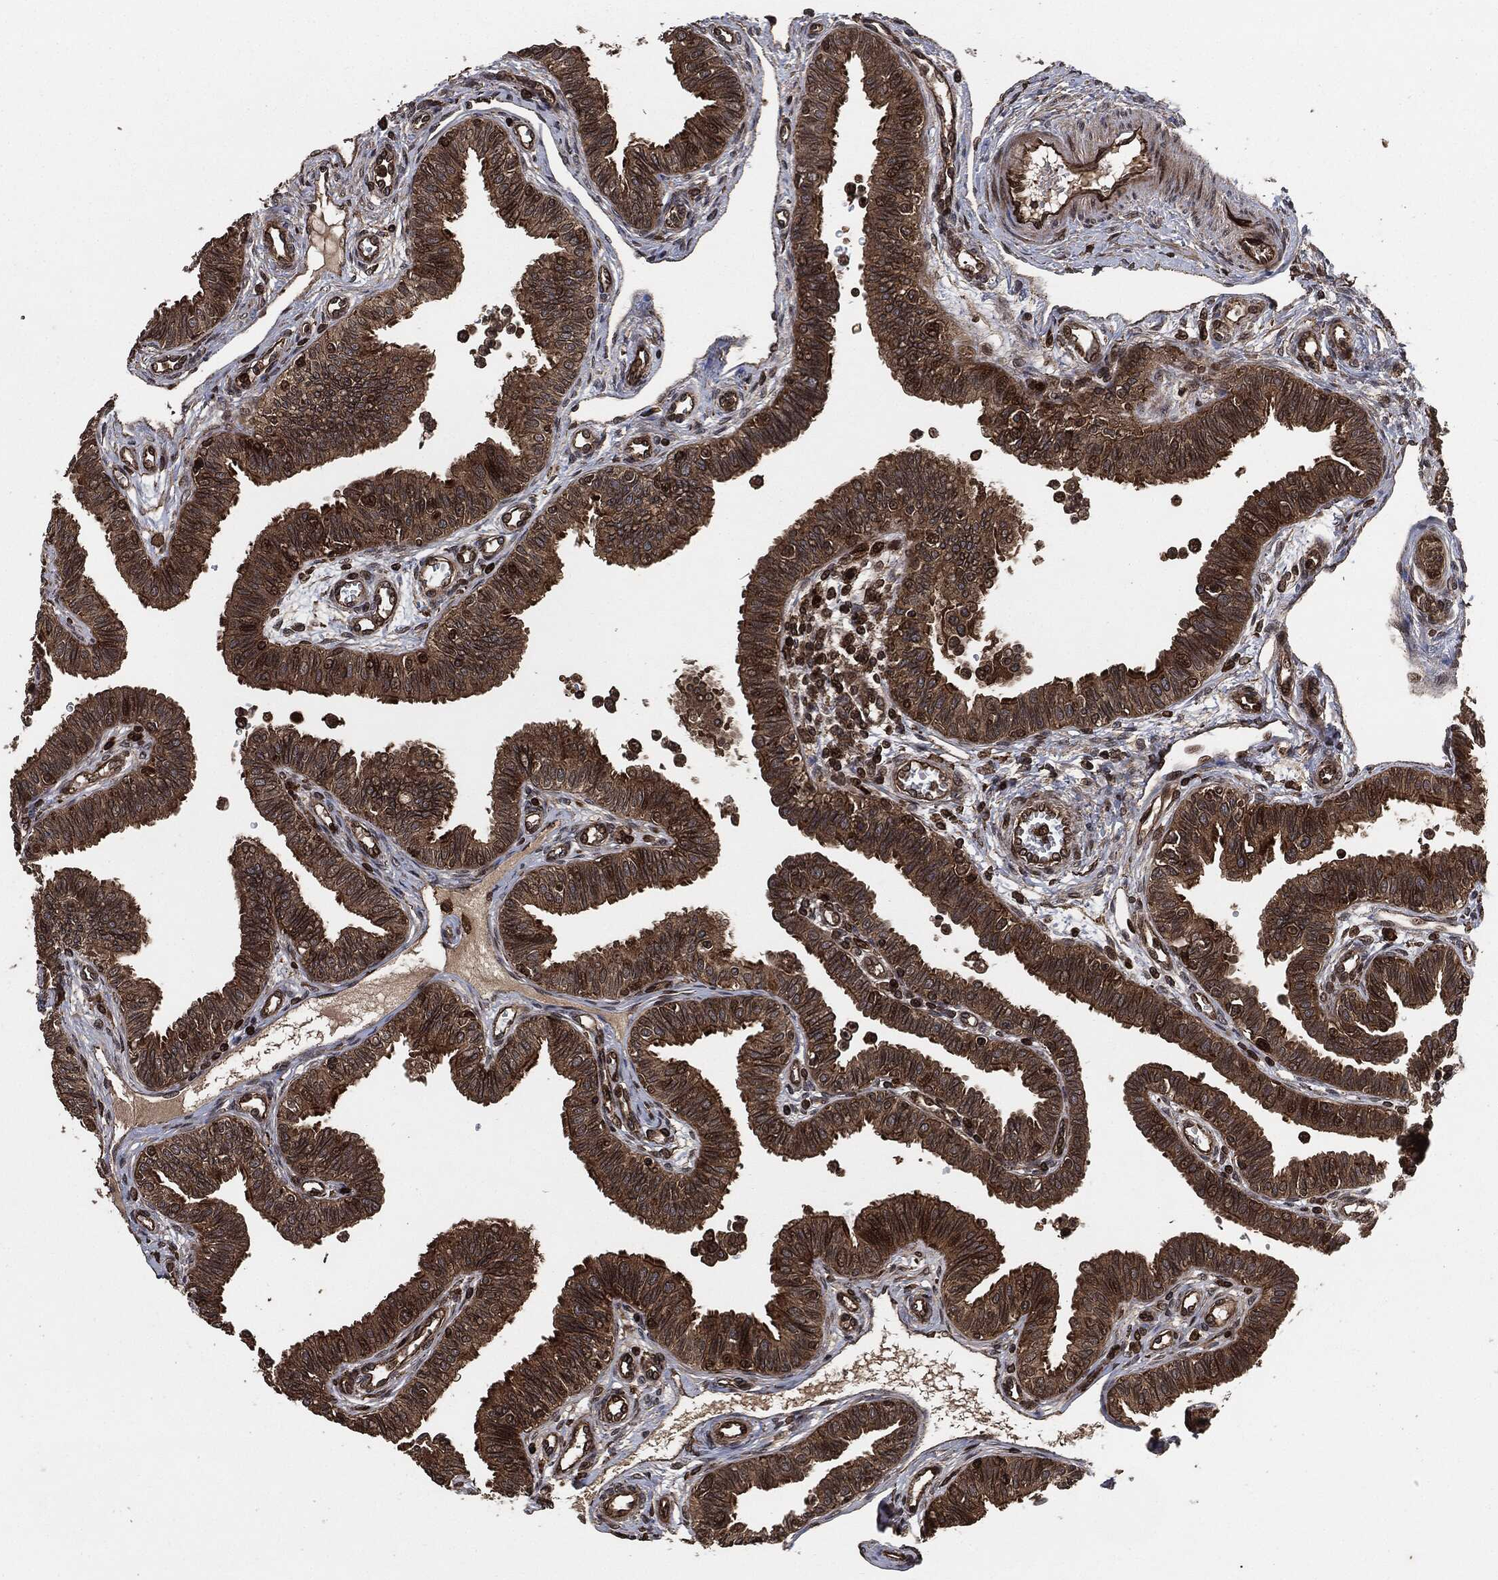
{"staining": {"intensity": "strong", "quantity": ">75%", "location": "cytoplasmic/membranous"}, "tissue": "fallopian tube", "cell_type": "Glandular cells", "image_type": "normal", "snomed": [{"axis": "morphology", "description": "Normal tissue, NOS"}, {"axis": "topography", "description": "Fallopian tube"}], "caption": "Protein expression analysis of normal fallopian tube demonstrates strong cytoplasmic/membranous positivity in about >75% of glandular cells. Immunohistochemistry (ihc) stains the protein of interest in brown and the nuclei are stained blue.", "gene": "IFIT1", "patient": {"sex": "female", "age": 36}}